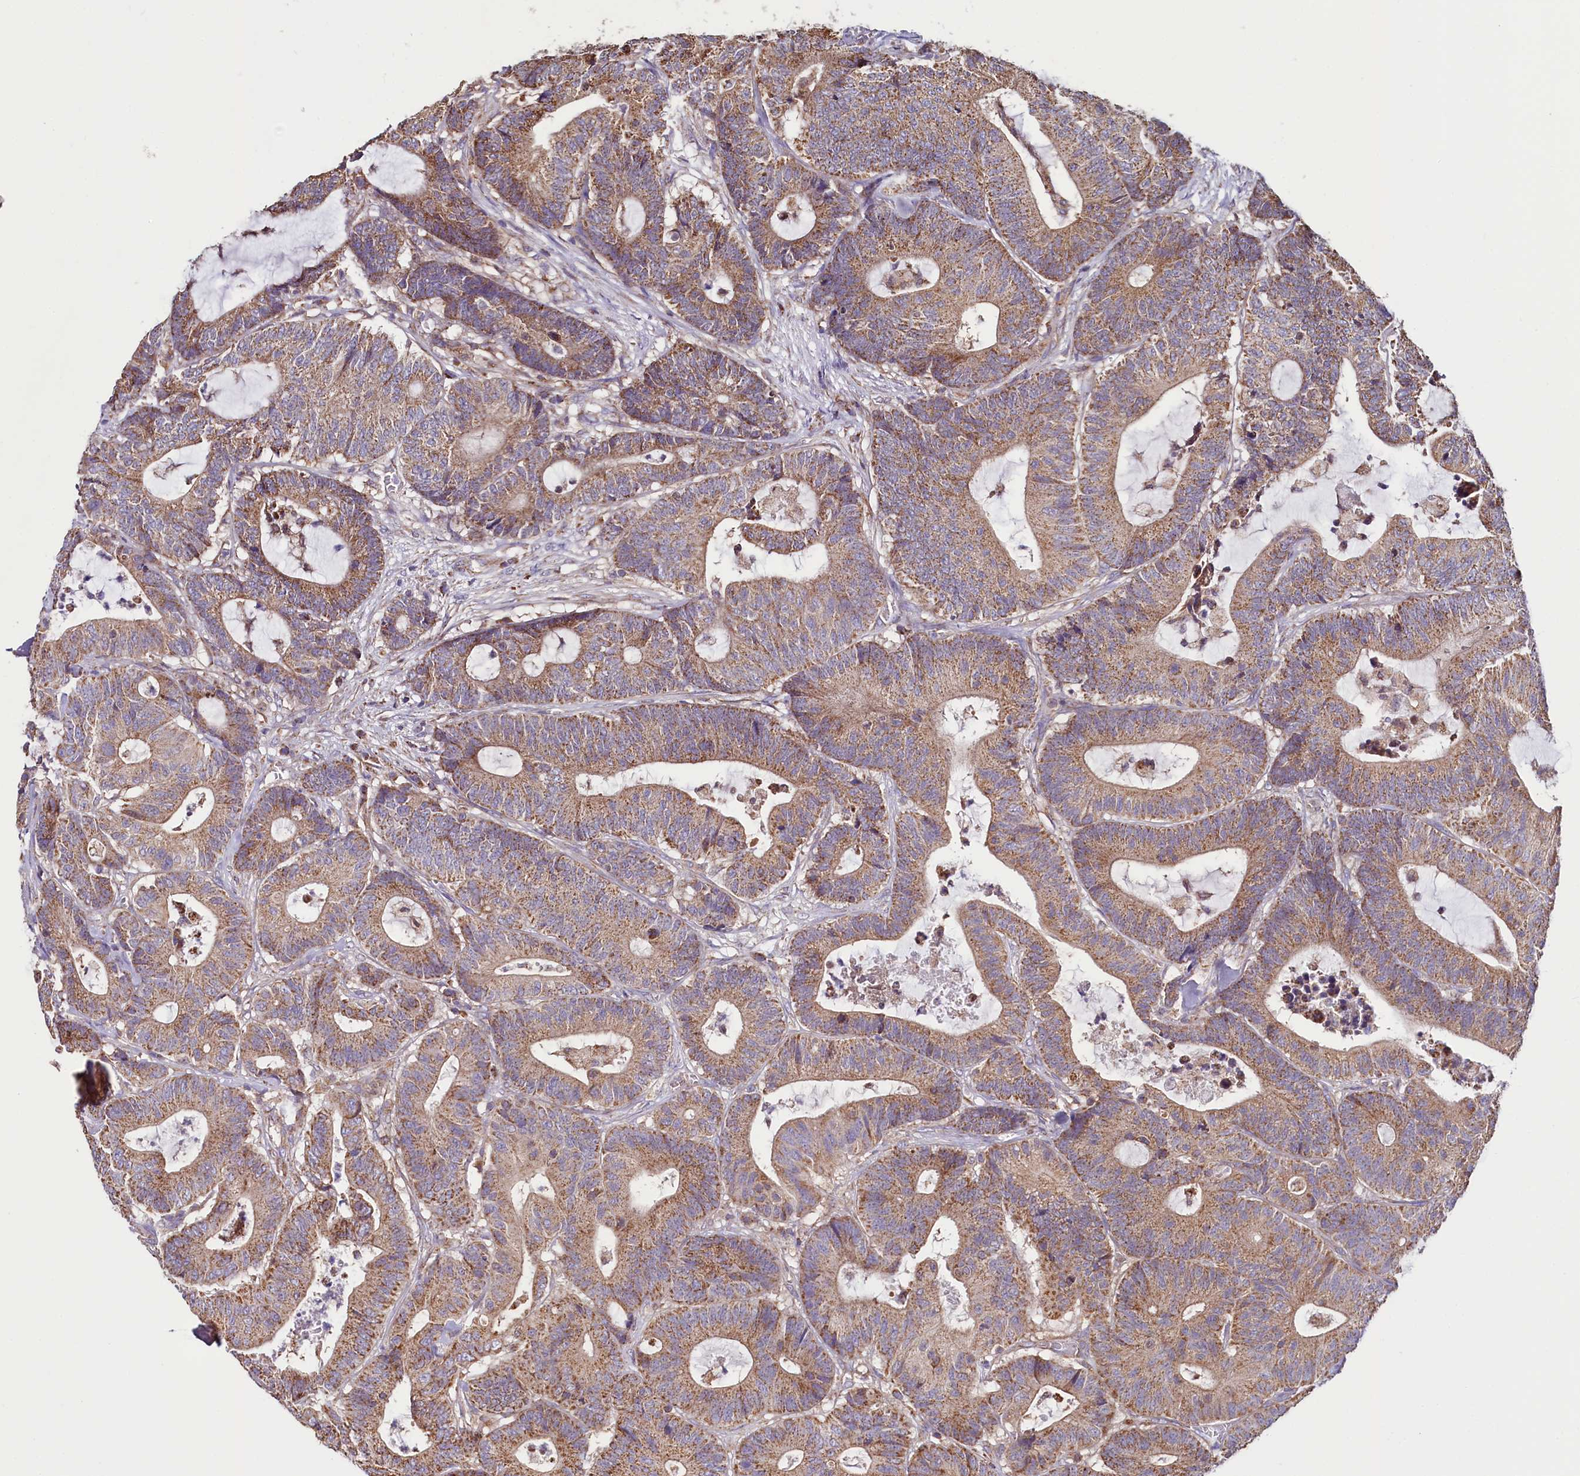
{"staining": {"intensity": "moderate", "quantity": ">75%", "location": "cytoplasmic/membranous"}, "tissue": "colorectal cancer", "cell_type": "Tumor cells", "image_type": "cancer", "snomed": [{"axis": "morphology", "description": "Adenocarcinoma, NOS"}, {"axis": "topography", "description": "Colon"}], "caption": "Protein expression analysis of human colorectal cancer (adenocarcinoma) reveals moderate cytoplasmic/membranous staining in about >75% of tumor cells.", "gene": "NUDT15", "patient": {"sex": "female", "age": 84}}